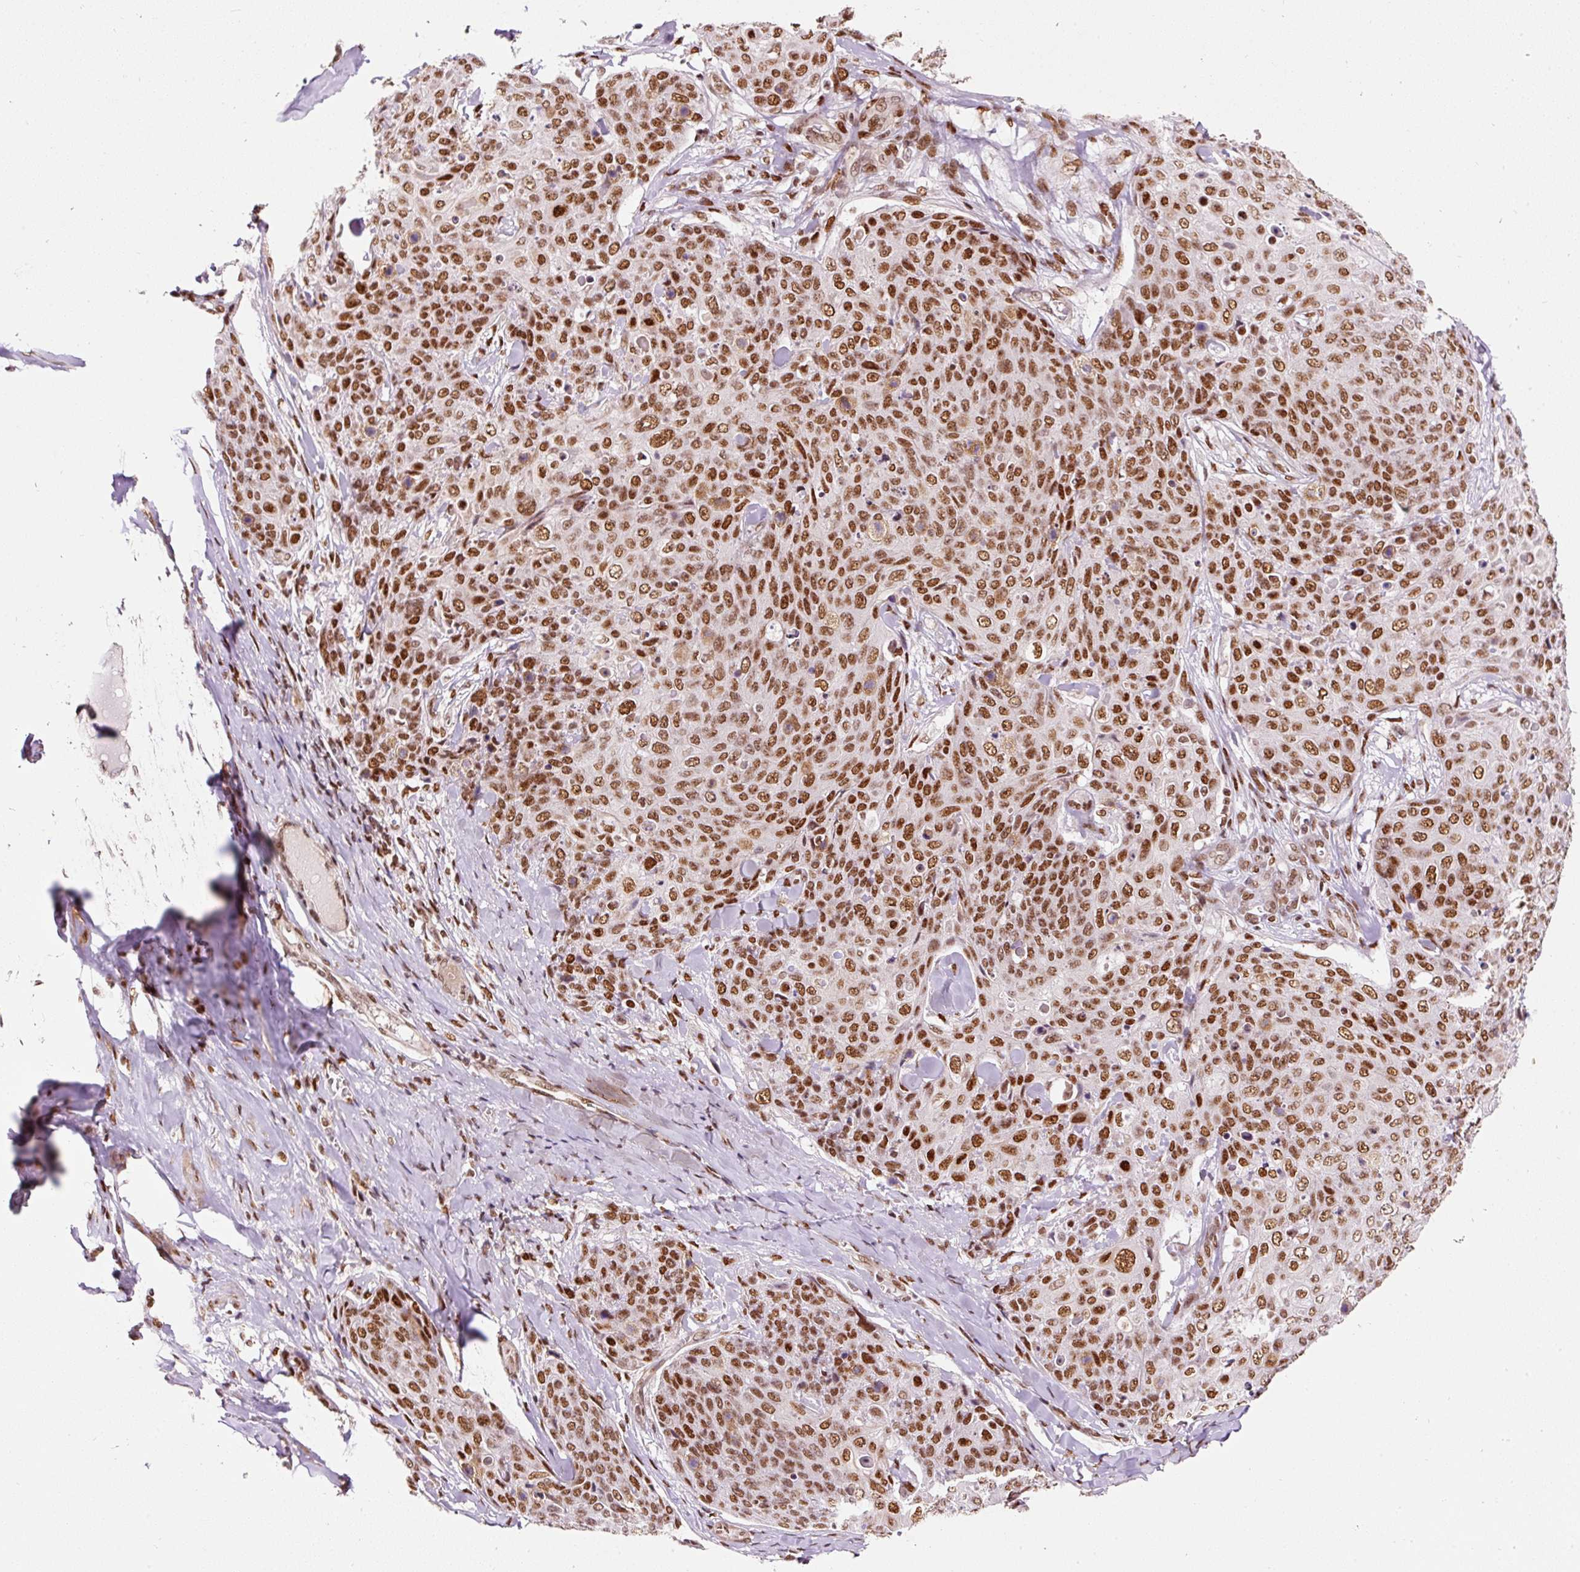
{"staining": {"intensity": "strong", "quantity": ">75%", "location": "nuclear"}, "tissue": "skin cancer", "cell_type": "Tumor cells", "image_type": "cancer", "snomed": [{"axis": "morphology", "description": "Squamous cell carcinoma, NOS"}, {"axis": "topography", "description": "Skin"}, {"axis": "topography", "description": "Vulva"}], "caption": "High-power microscopy captured an immunohistochemistry (IHC) photomicrograph of skin cancer (squamous cell carcinoma), revealing strong nuclear positivity in approximately >75% of tumor cells. The staining is performed using DAB brown chromogen to label protein expression. The nuclei are counter-stained blue using hematoxylin.", "gene": "HNRNPC", "patient": {"sex": "female", "age": 85}}